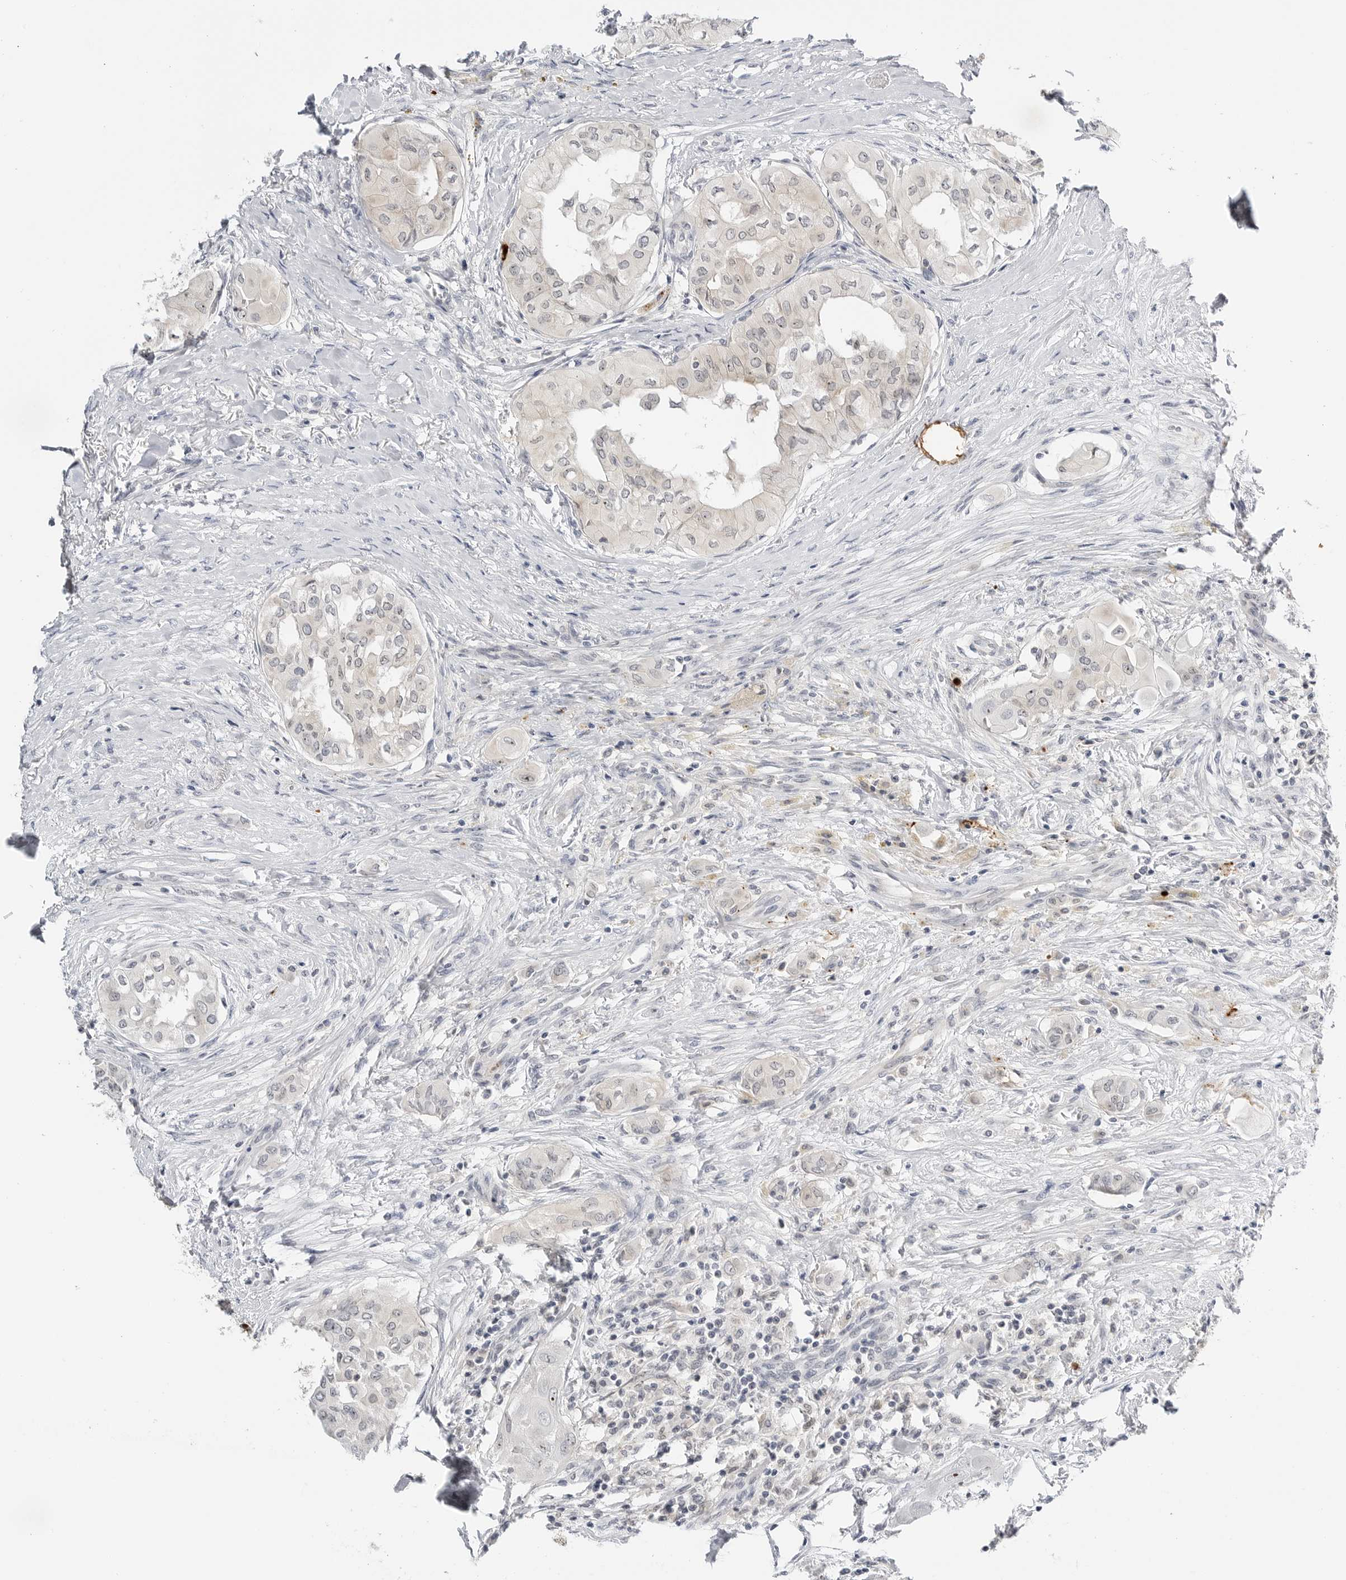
{"staining": {"intensity": "negative", "quantity": "none", "location": "none"}, "tissue": "thyroid cancer", "cell_type": "Tumor cells", "image_type": "cancer", "snomed": [{"axis": "morphology", "description": "Papillary adenocarcinoma, NOS"}, {"axis": "topography", "description": "Thyroid gland"}], "caption": "Tumor cells are negative for brown protein staining in thyroid cancer (papillary adenocarcinoma).", "gene": "MAP2K5", "patient": {"sex": "female", "age": 59}}